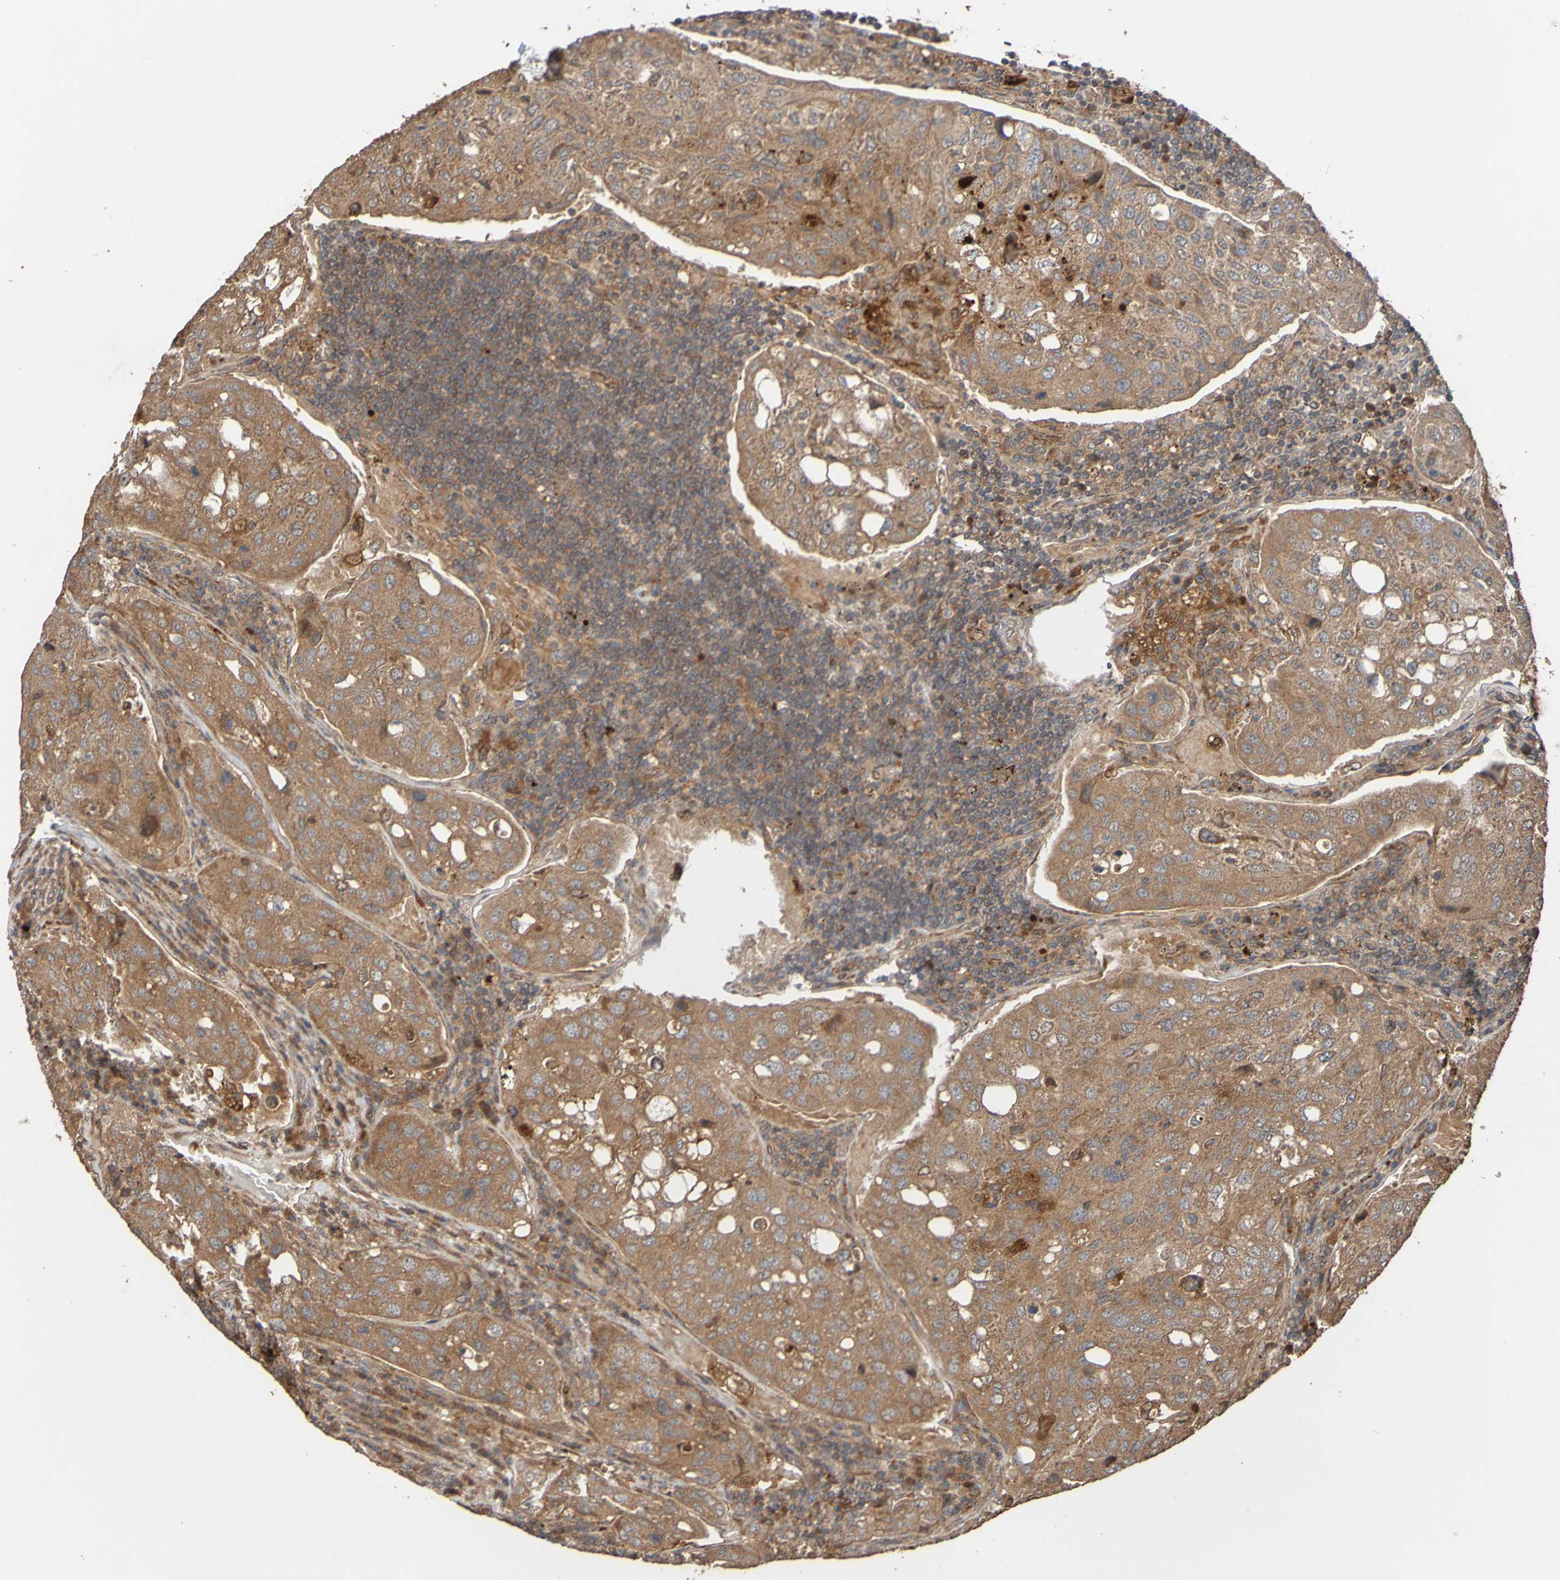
{"staining": {"intensity": "moderate", "quantity": ">75%", "location": "cytoplasmic/membranous"}, "tissue": "urothelial cancer", "cell_type": "Tumor cells", "image_type": "cancer", "snomed": [{"axis": "morphology", "description": "Urothelial carcinoma, High grade"}, {"axis": "topography", "description": "Lymph node"}, {"axis": "topography", "description": "Urinary bladder"}], "caption": "Urothelial cancer was stained to show a protein in brown. There is medium levels of moderate cytoplasmic/membranous positivity in approximately >75% of tumor cells.", "gene": "UCN", "patient": {"sex": "male", "age": 51}}